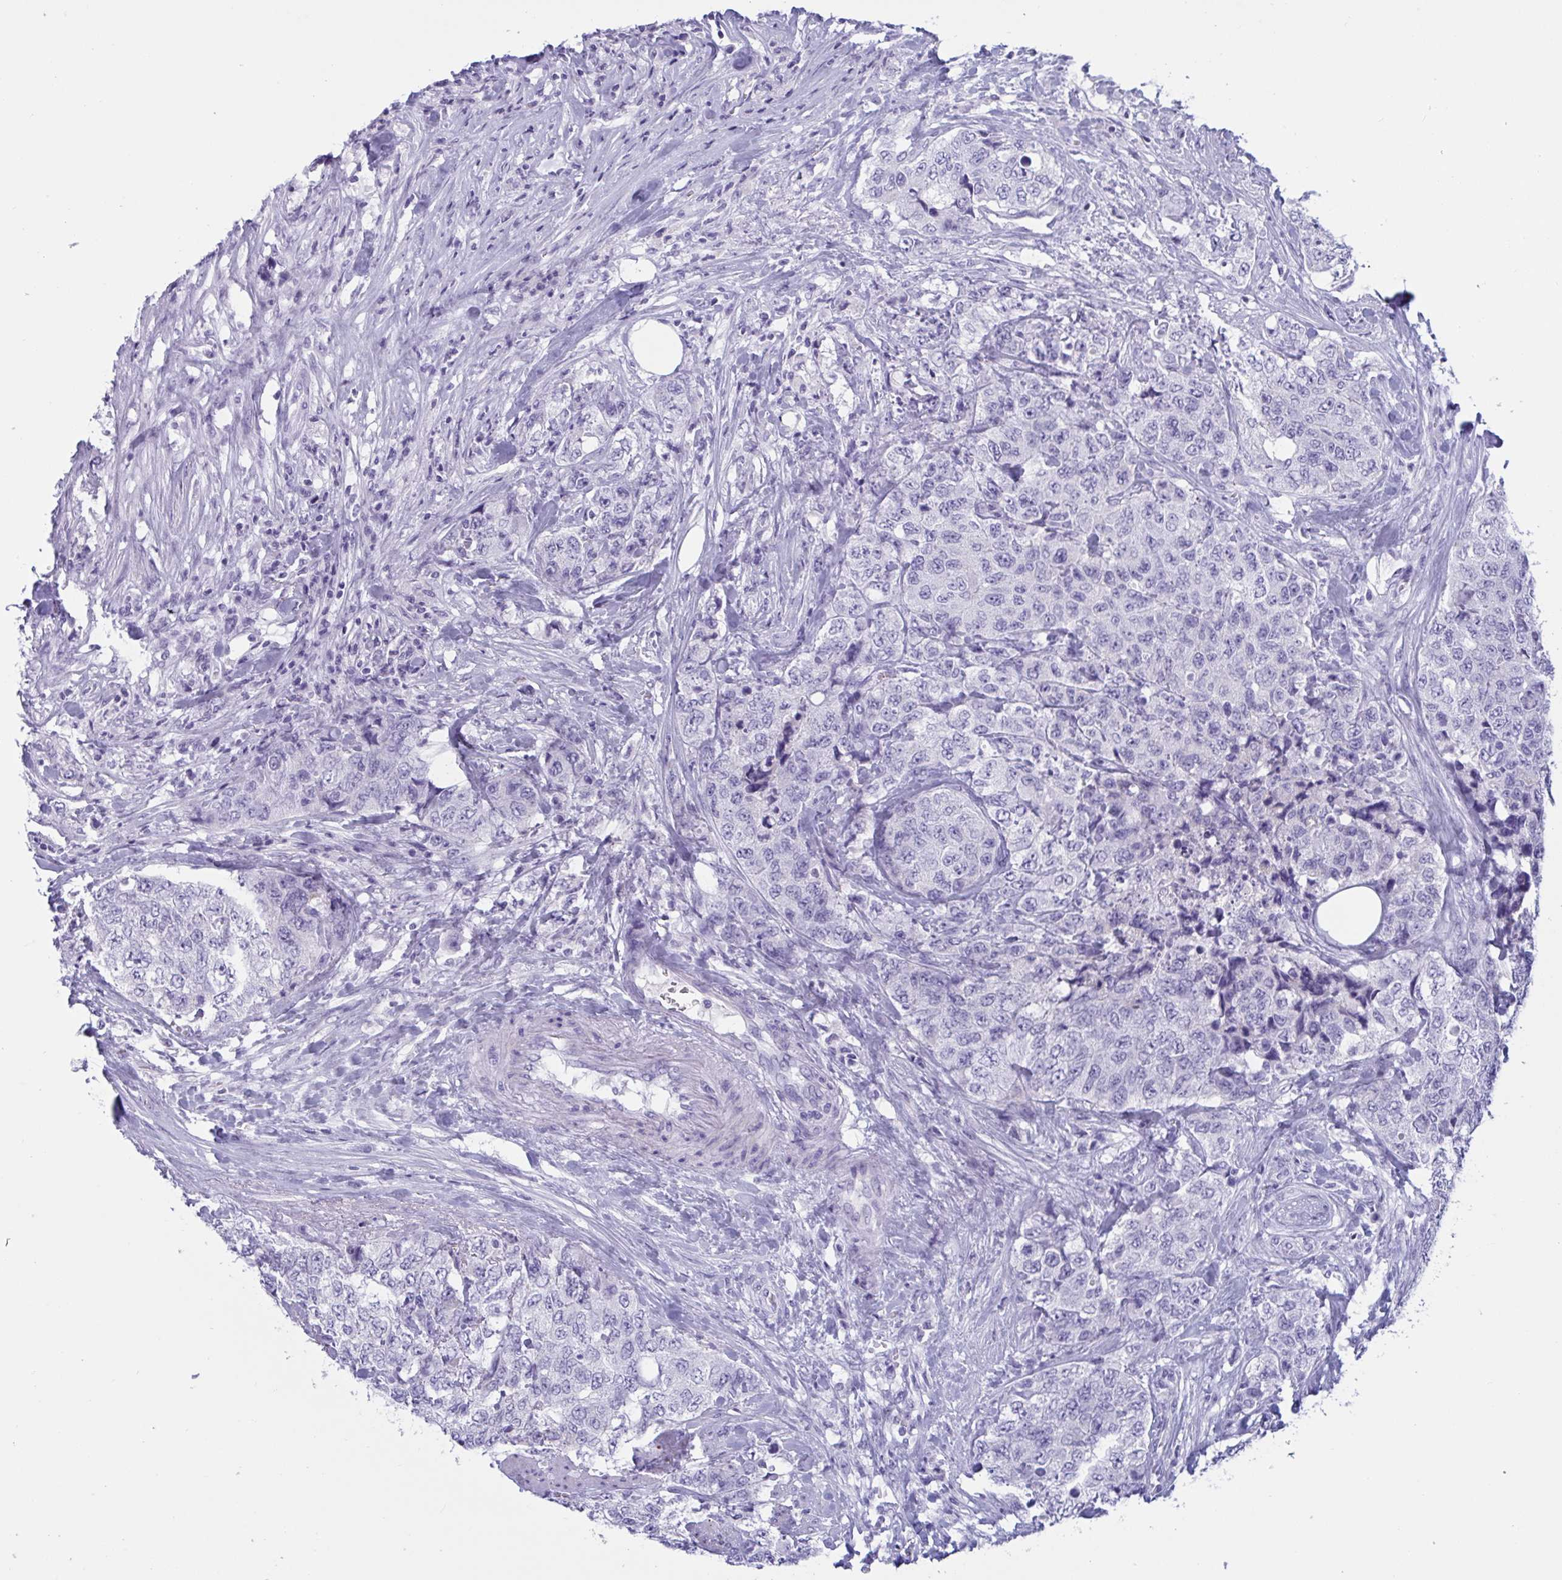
{"staining": {"intensity": "negative", "quantity": "none", "location": "none"}, "tissue": "urothelial cancer", "cell_type": "Tumor cells", "image_type": "cancer", "snomed": [{"axis": "morphology", "description": "Urothelial carcinoma, High grade"}, {"axis": "topography", "description": "Urinary bladder"}], "caption": "This is a micrograph of immunohistochemistry staining of urothelial cancer, which shows no positivity in tumor cells. (DAB immunohistochemistry (IHC) visualized using brightfield microscopy, high magnification).", "gene": "OXLD1", "patient": {"sex": "female", "age": 78}}